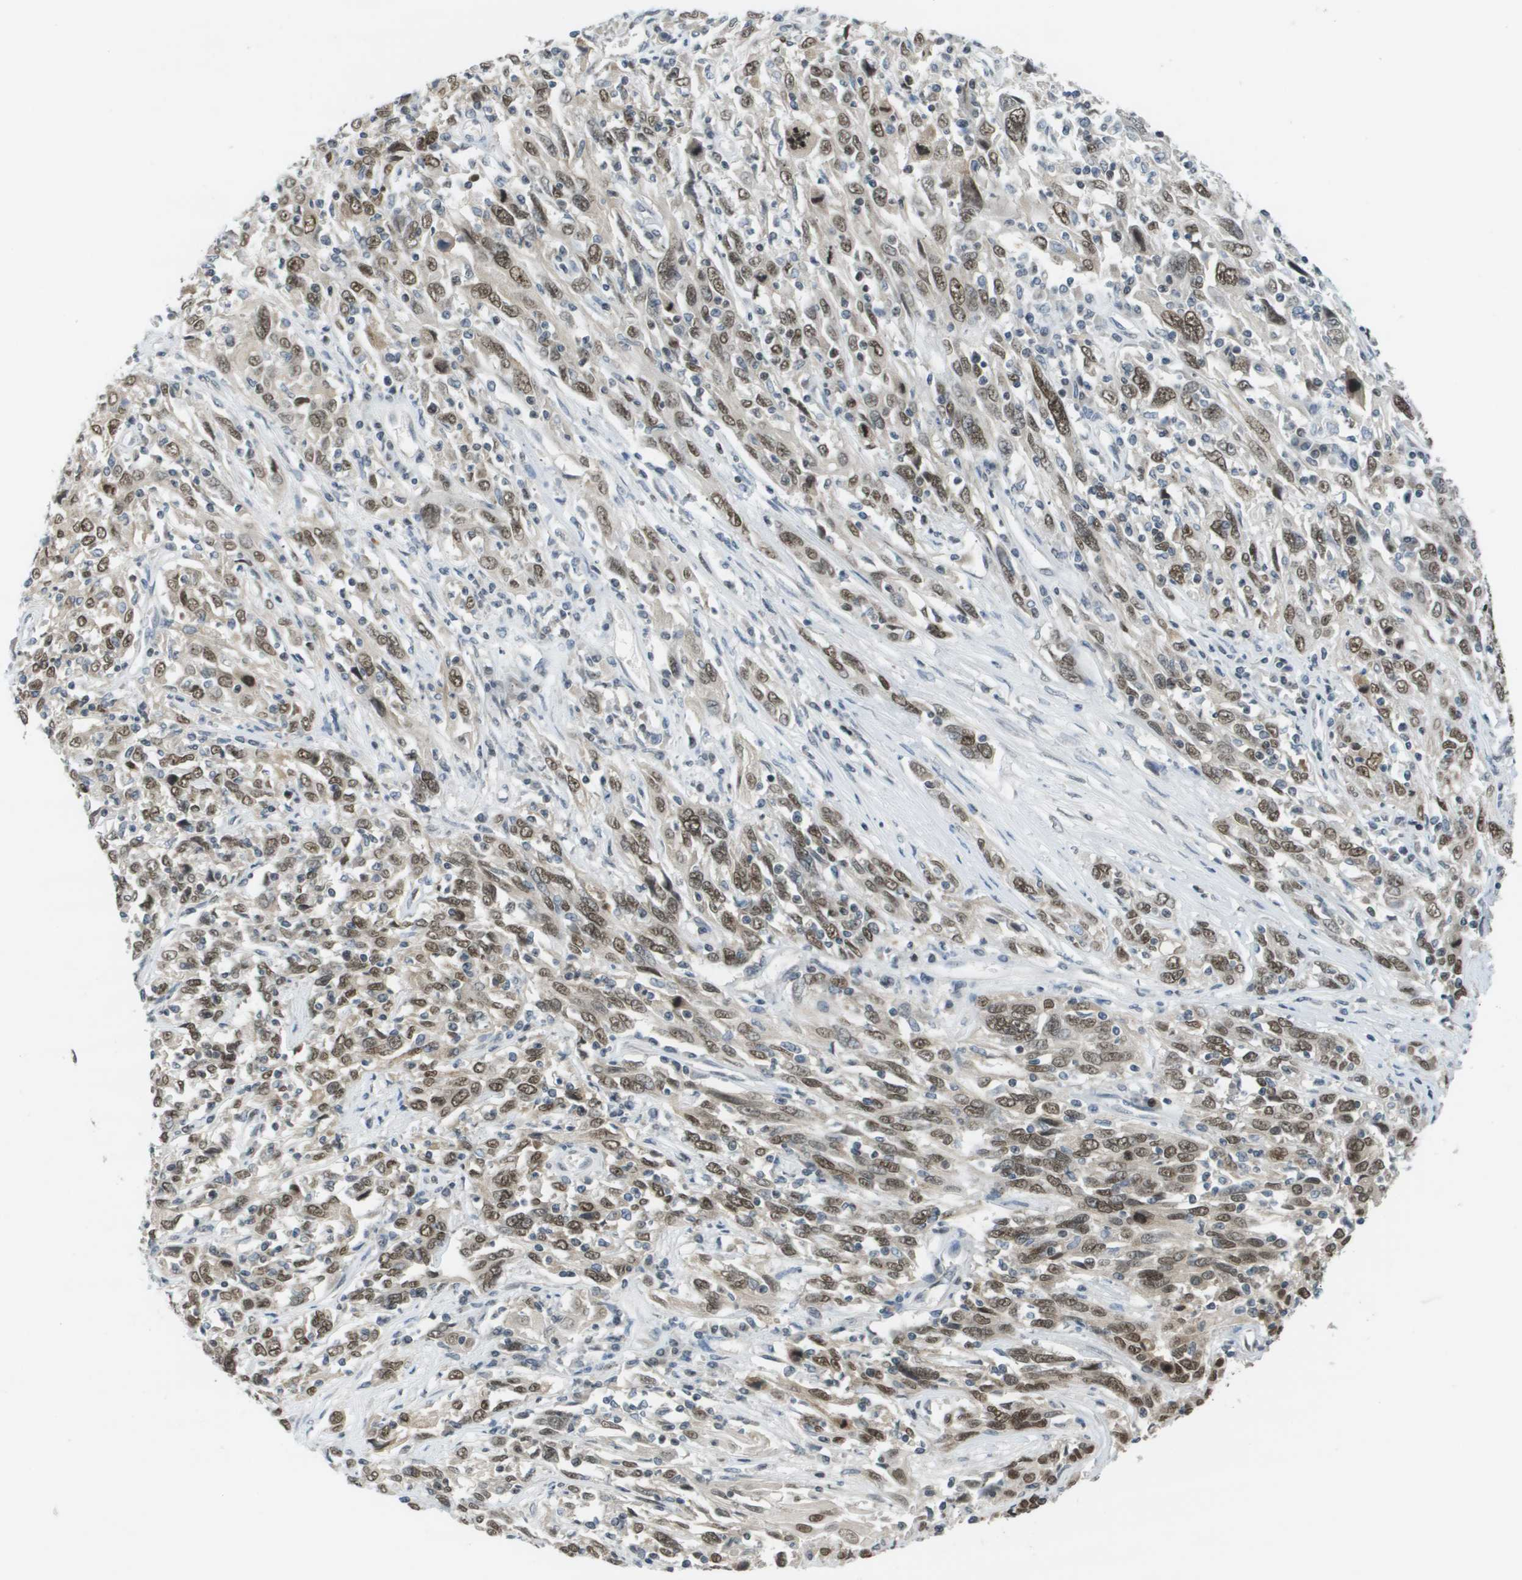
{"staining": {"intensity": "moderate", "quantity": ">75%", "location": "nuclear"}, "tissue": "cervical cancer", "cell_type": "Tumor cells", "image_type": "cancer", "snomed": [{"axis": "morphology", "description": "Squamous cell carcinoma, NOS"}, {"axis": "topography", "description": "Cervix"}], "caption": "Tumor cells exhibit medium levels of moderate nuclear staining in about >75% of cells in human cervical squamous cell carcinoma. (brown staining indicates protein expression, while blue staining denotes nuclei).", "gene": "CBX5", "patient": {"sex": "female", "age": 46}}